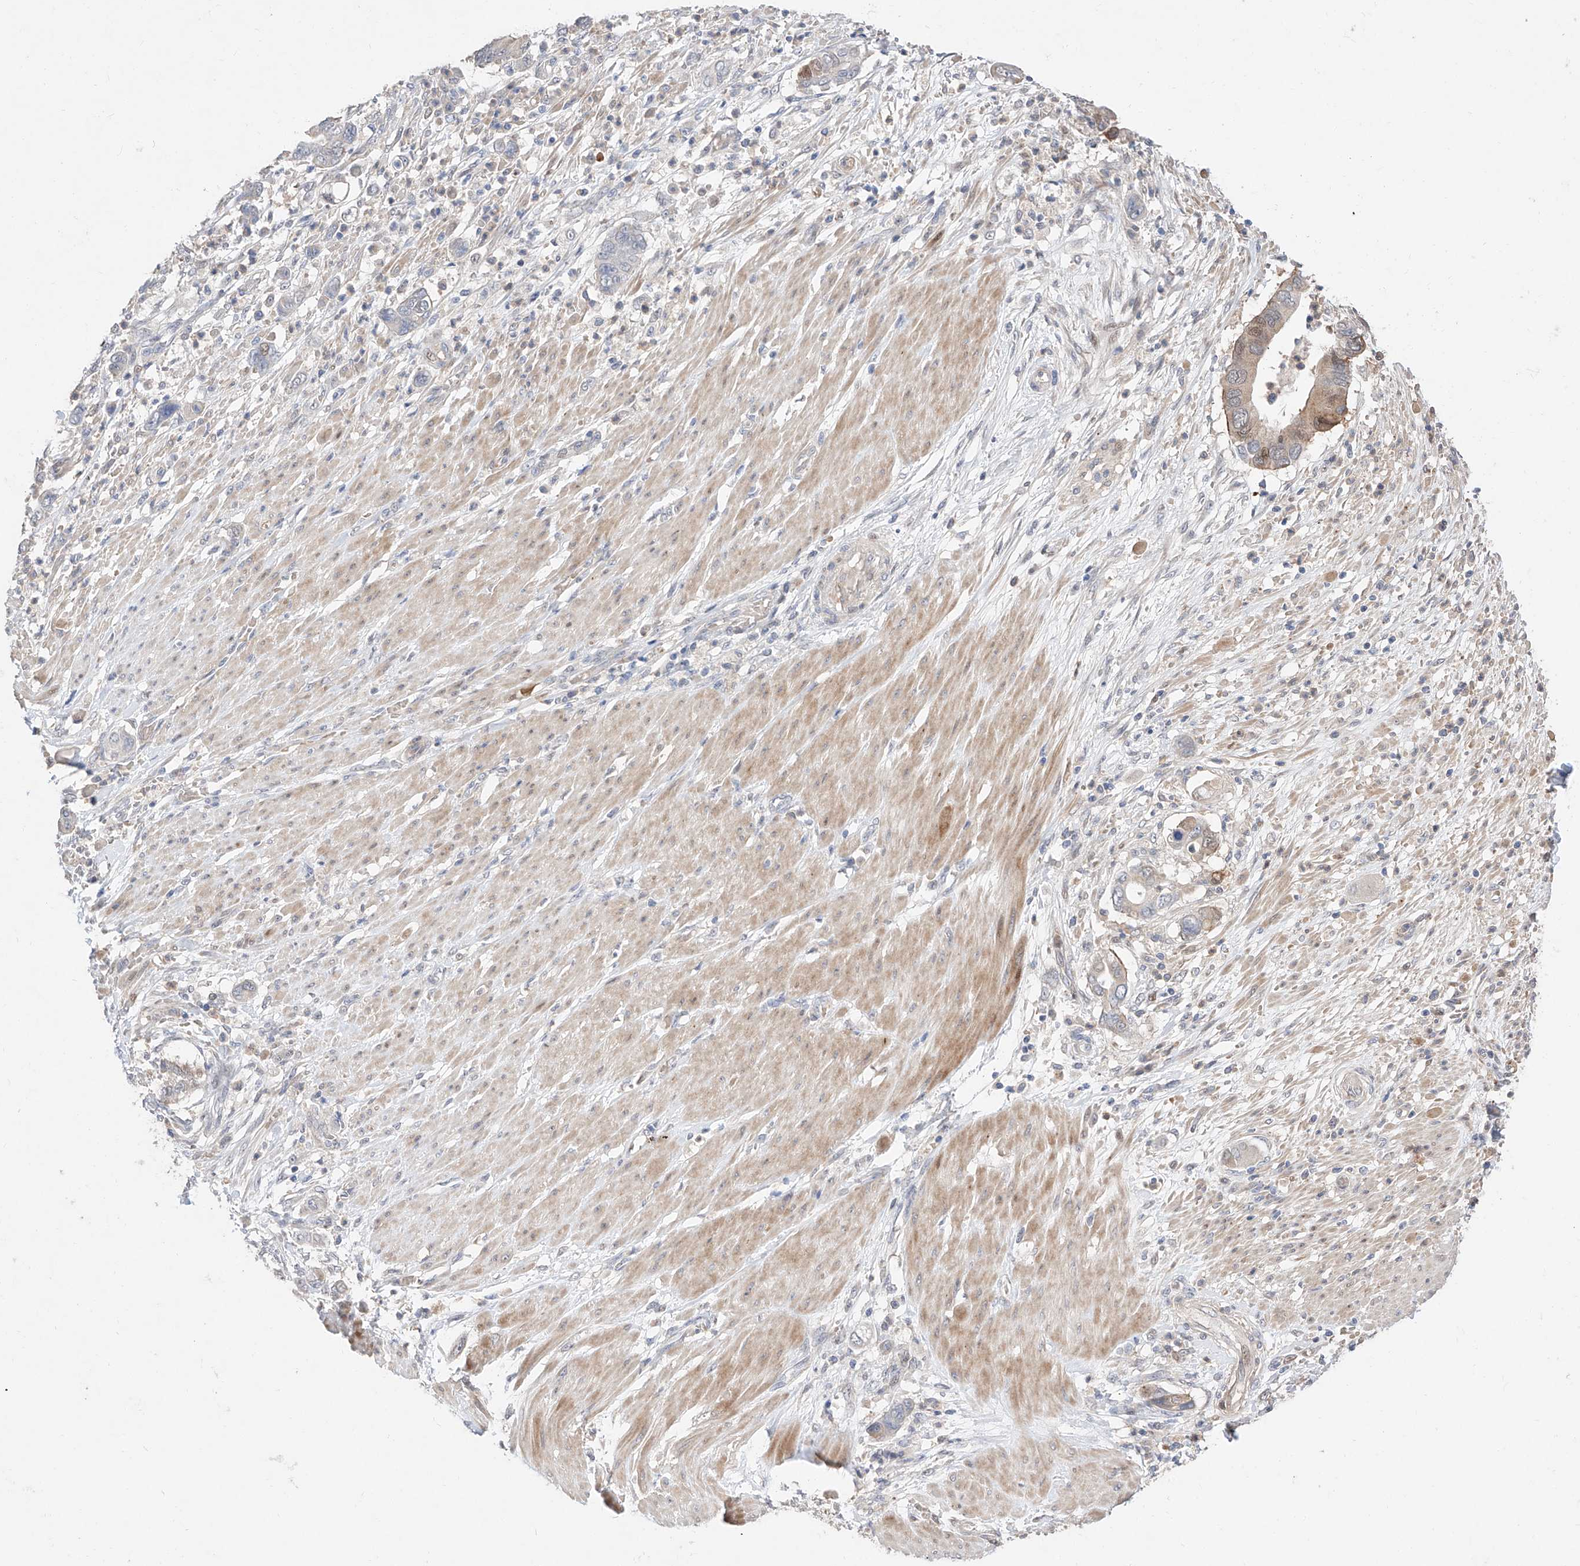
{"staining": {"intensity": "weak", "quantity": "<25%", "location": "cytoplasmic/membranous,nuclear"}, "tissue": "pancreatic cancer", "cell_type": "Tumor cells", "image_type": "cancer", "snomed": [{"axis": "morphology", "description": "Adenocarcinoma, NOS"}, {"axis": "topography", "description": "Pancreas"}], "caption": "The IHC photomicrograph has no significant staining in tumor cells of pancreatic cancer (adenocarcinoma) tissue.", "gene": "FUCA2", "patient": {"sex": "male", "age": 68}}